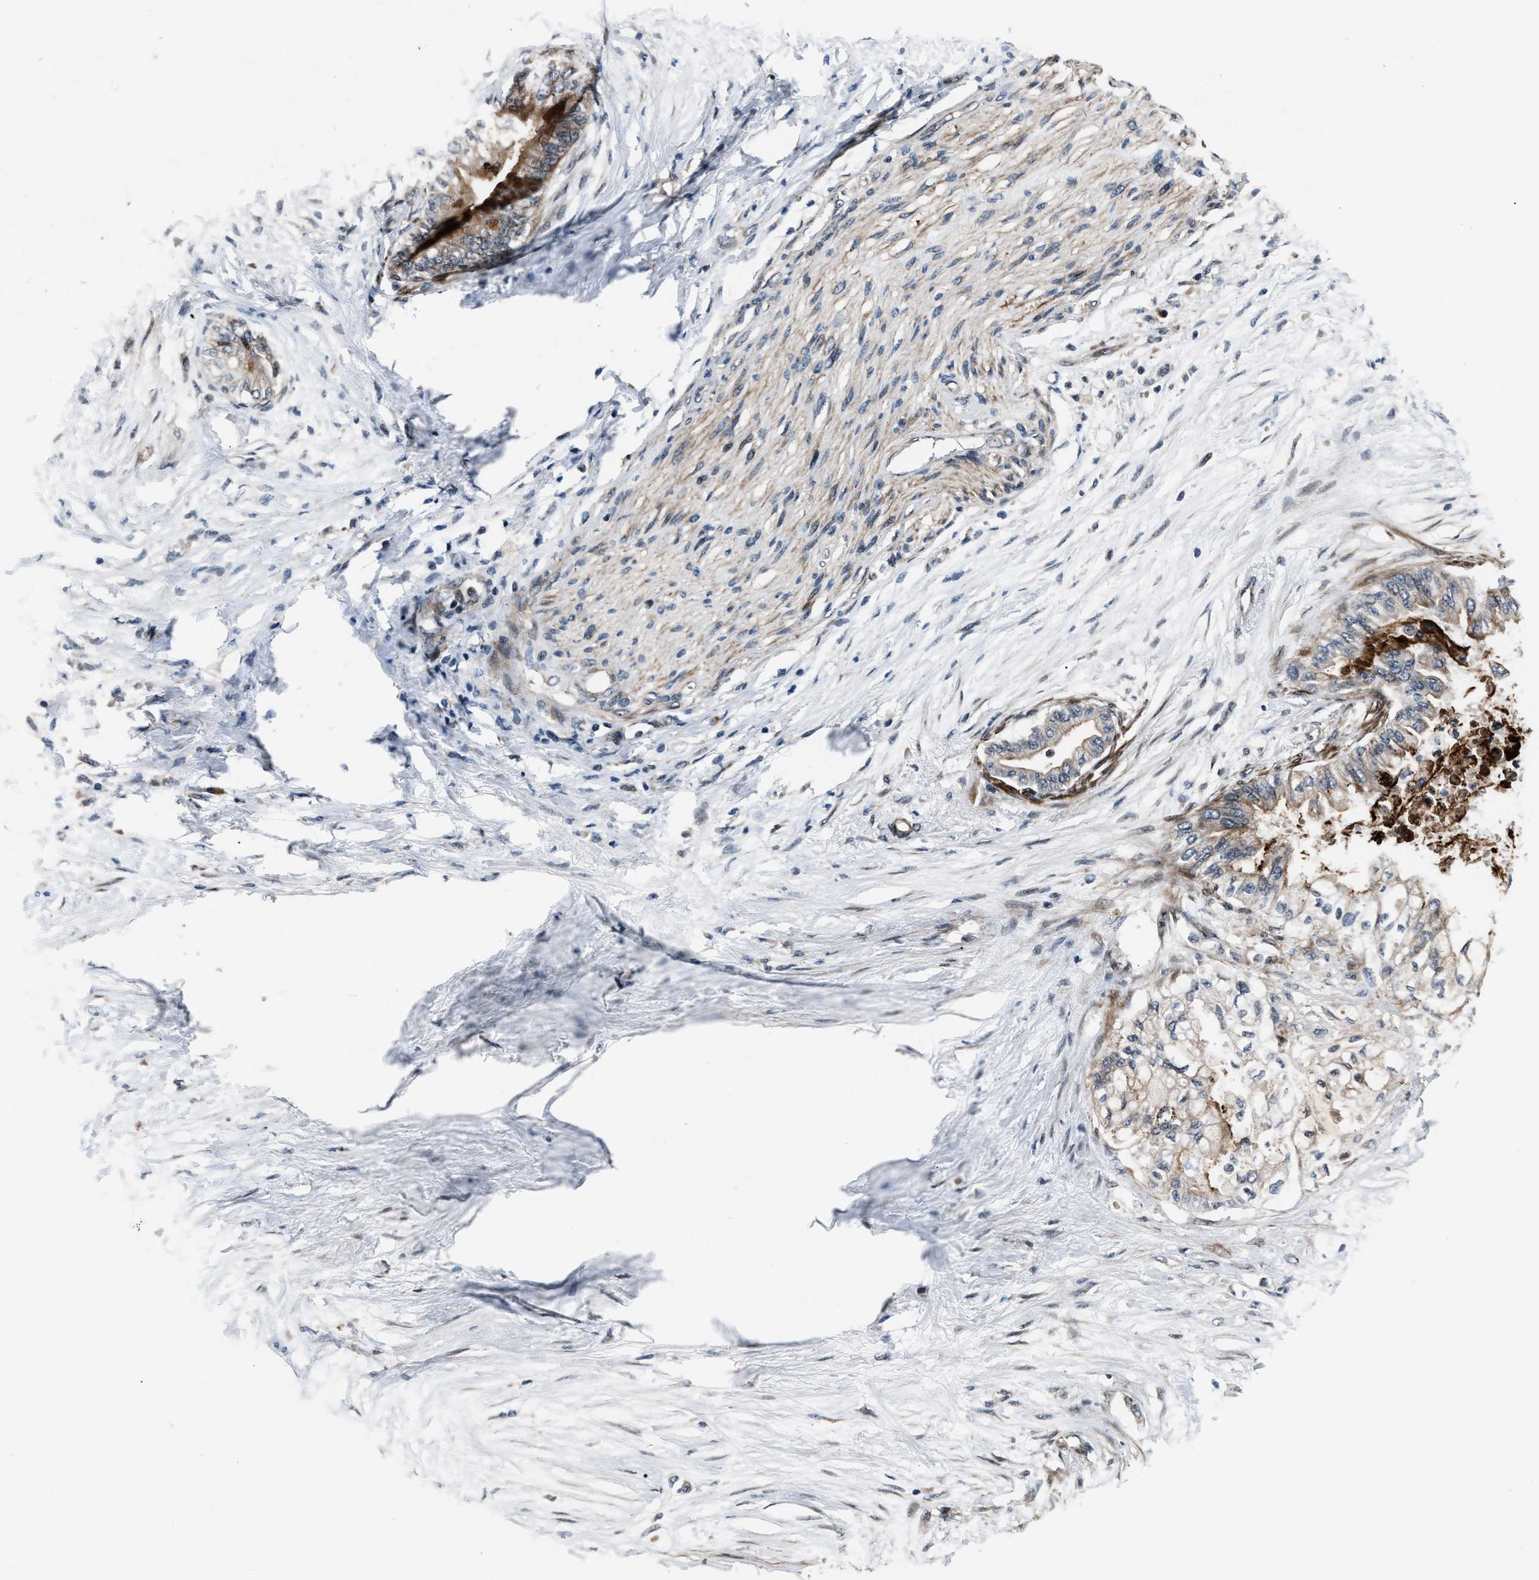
{"staining": {"intensity": "weak", "quantity": "25%-75%", "location": "cytoplasmic/membranous"}, "tissue": "pancreatic cancer", "cell_type": "Tumor cells", "image_type": "cancer", "snomed": [{"axis": "morphology", "description": "Normal tissue, NOS"}, {"axis": "morphology", "description": "Adenocarcinoma, NOS"}, {"axis": "topography", "description": "Pancreas"}, {"axis": "topography", "description": "Duodenum"}], "caption": "Immunohistochemical staining of pancreatic cancer displays weak cytoplasmic/membranous protein positivity in about 25%-75% of tumor cells.", "gene": "DYNC2I1", "patient": {"sex": "female", "age": 60}}